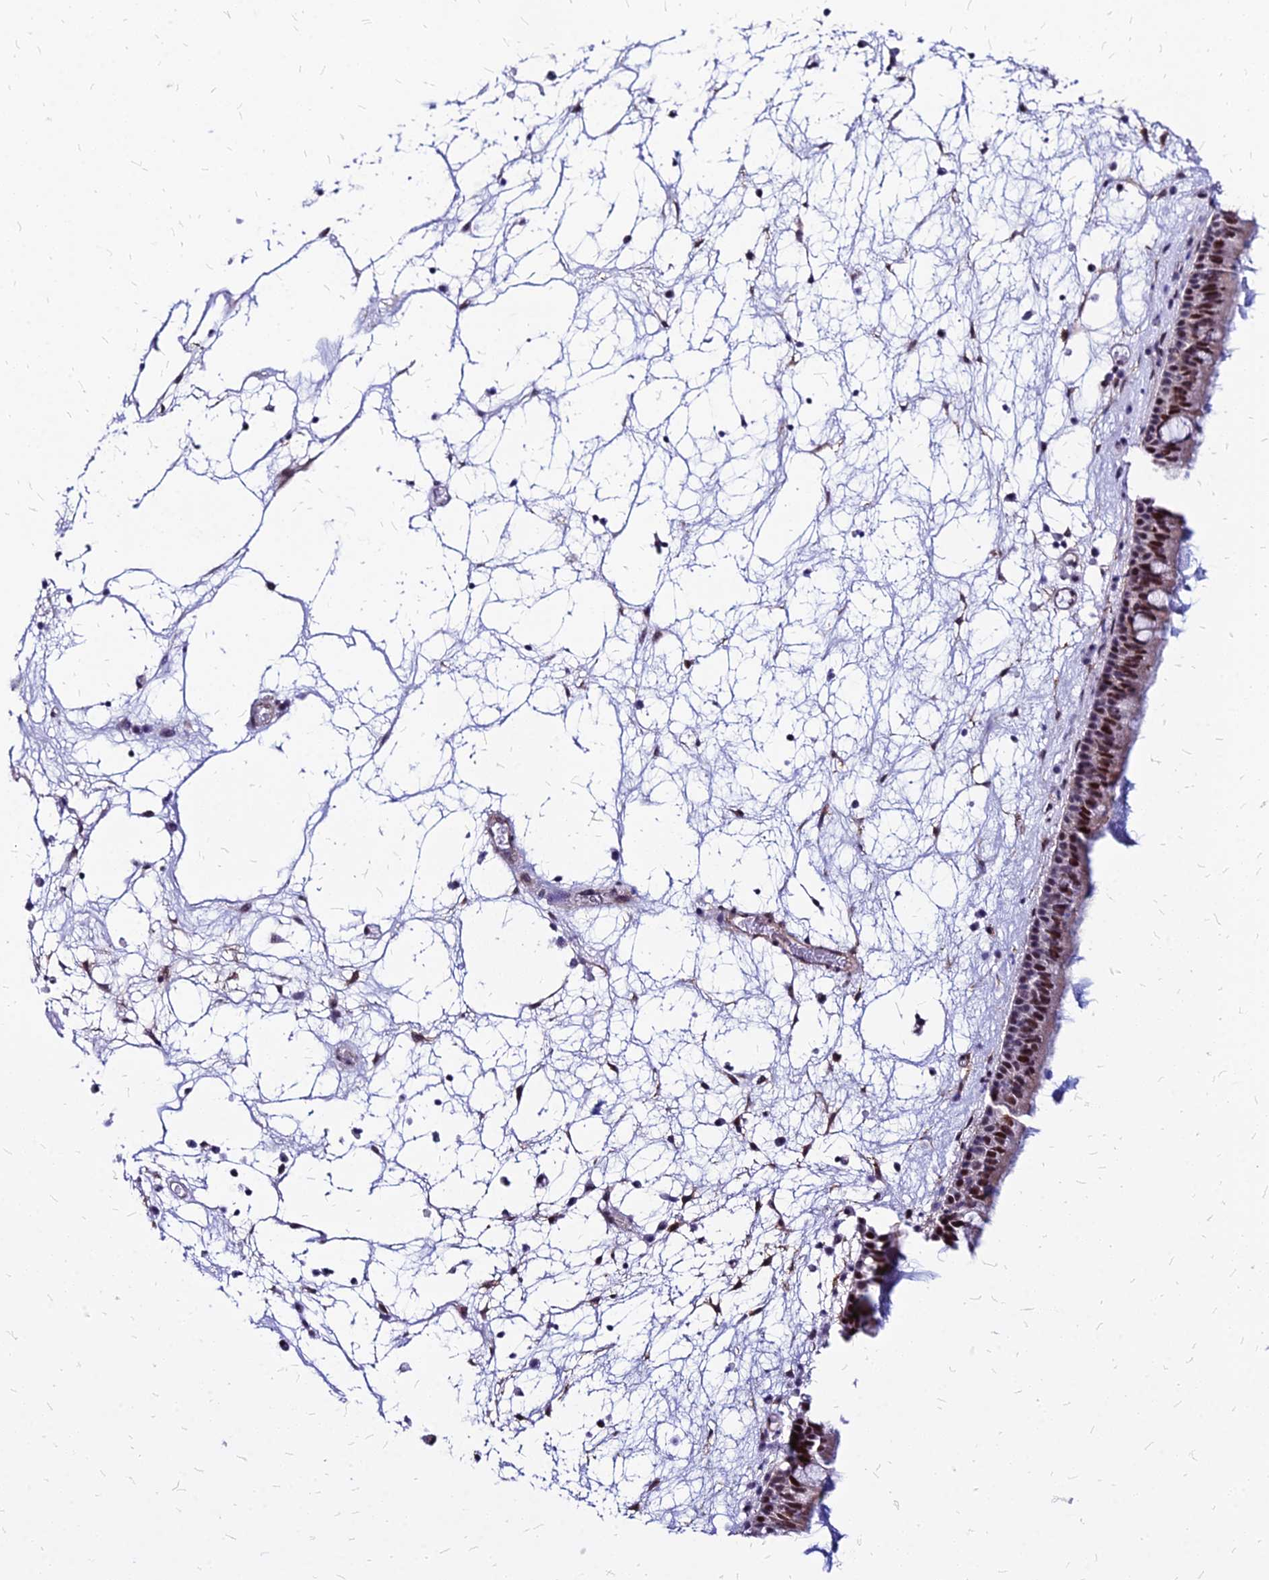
{"staining": {"intensity": "strong", "quantity": ">75%", "location": "nuclear"}, "tissue": "nasopharynx", "cell_type": "Respiratory epithelial cells", "image_type": "normal", "snomed": [{"axis": "morphology", "description": "Normal tissue, NOS"}, {"axis": "morphology", "description": "Inflammation, NOS"}, {"axis": "morphology", "description": "Malignant melanoma, Metastatic site"}, {"axis": "topography", "description": "Nasopharynx"}], "caption": "Immunohistochemical staining of benign human nasopharynx shows >75% levels of strong nuclear protein positivity in about >75% of respiratory epithelial cells. (Stains: DAB (3,3'-diaminobenzidine) in brown, nuclei in blue, Microscopy: brightfield microscopy at high magnification).", "gene": "FDX2", "patient": {"sex": "male", "age": 70}}